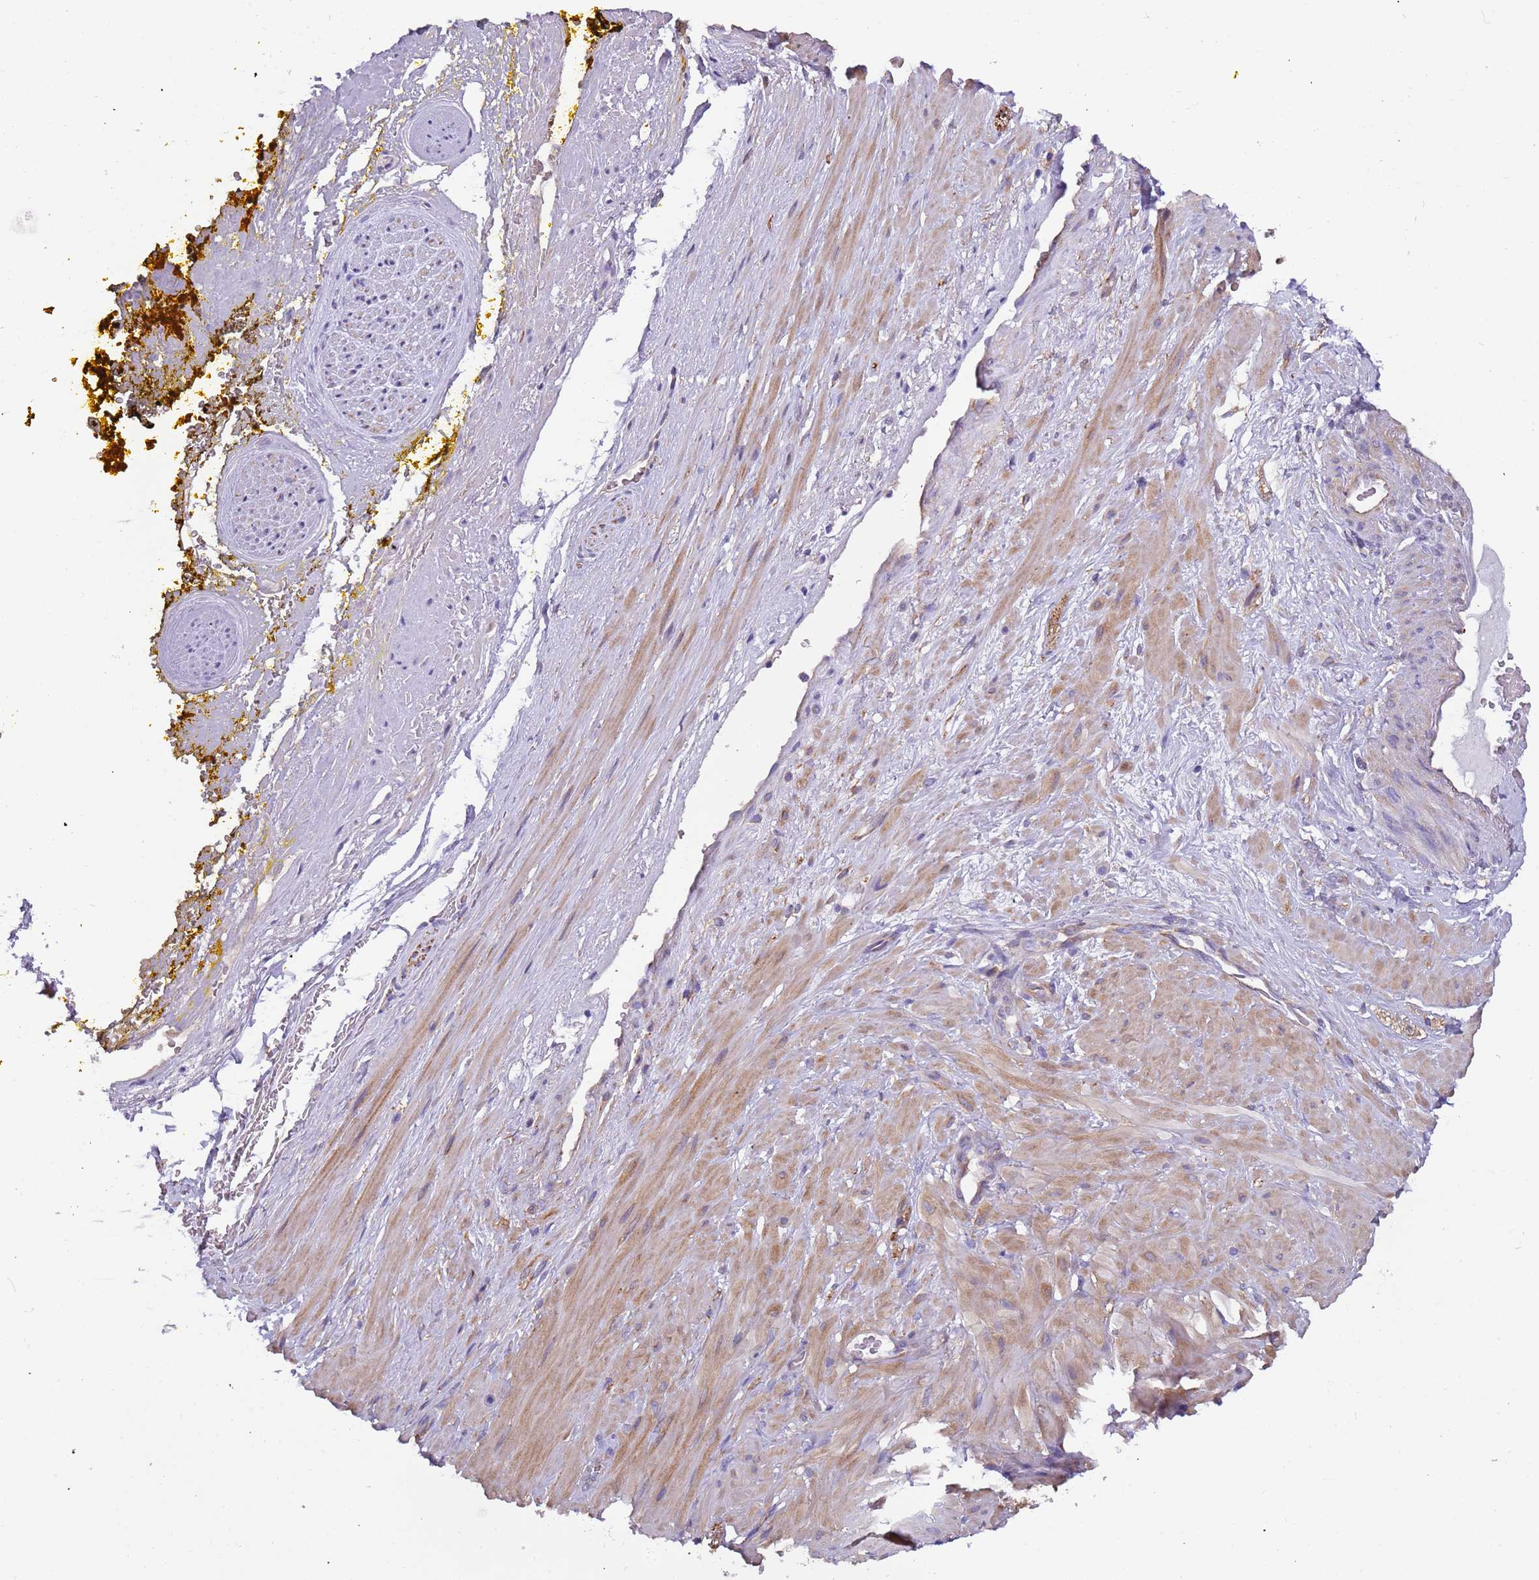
{"staining": {"intensity": "negative", "quantity": "none", "location": "none"}, "tissue": "soft tissue", "cell_type": "Fibroblasts", "image_type": "normal", "snomed": [{"axis": "morphology", "description": "Normal tissue, NOS"}, {"axis": "morphology", "description": "Adenocarcinoma, Low grade"}, {"axis": "topography", "description": "Prostate"}, {"axis": "topography", "description": "Peripheral nerve tissue"}], "caption": "The photomicrograph reveals no significant staining in fibroblasts of soft tissue. (DAB immunohistochemistry visualized using brightfield microscopy, high magnification).", "gene": "LAMB4", "patient": {"sex": "male", "age": 63}}